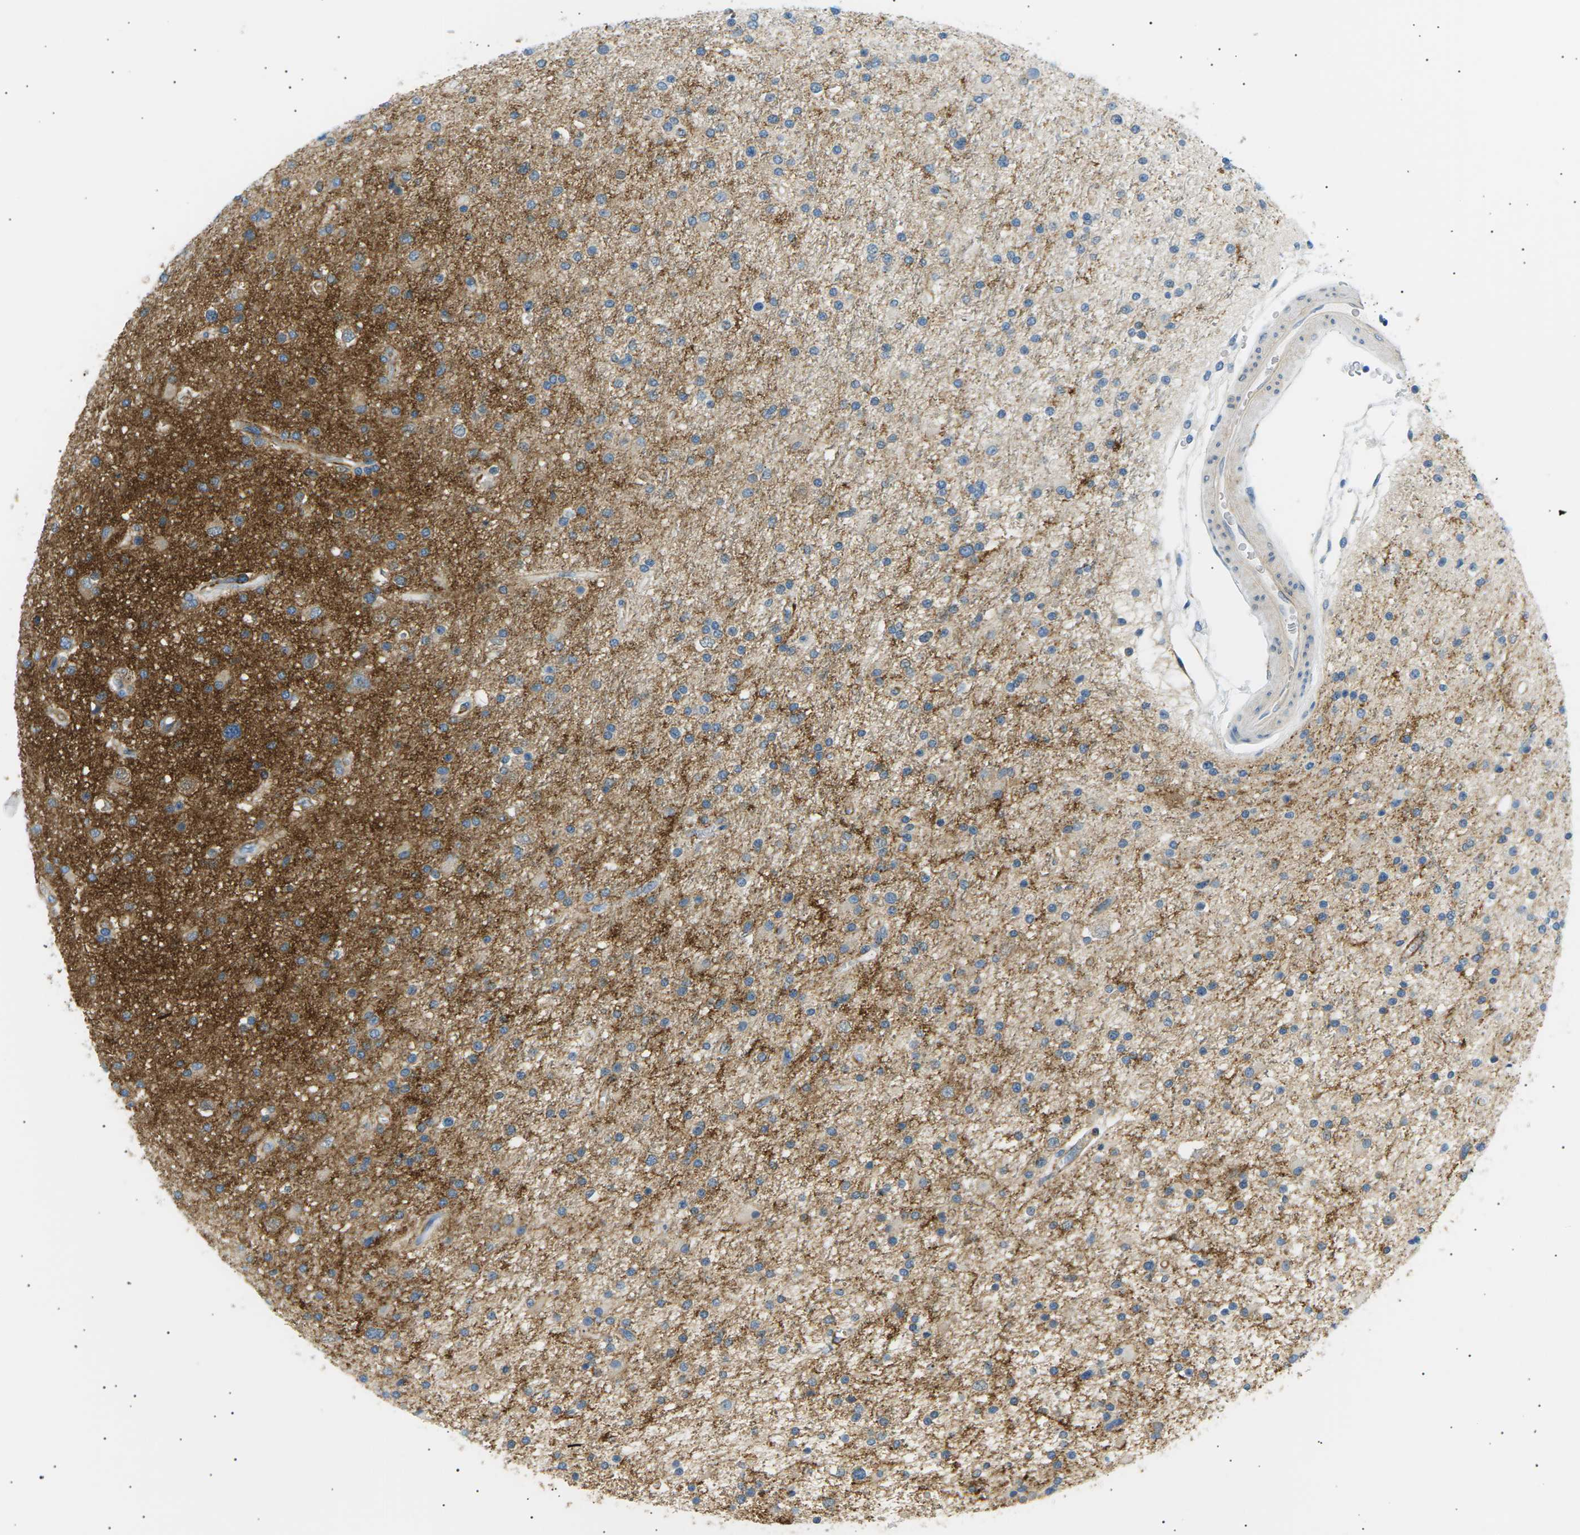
{"staining": {"intensity": "negative", "quantity": "none", "location": "none"}, "tissue": "glioma", "cell_type": "Tumor cells", "image_type": "cancer", "snomed": [{"axis": "morphology", "description": "Glioma, malignant, High grade"}, {"axis": "topography", "description": "Brain"}], "caption": "The photomicrograph exhibits no significant positivity in tumor cells of high-grade glioma (malignant).", "gene": "SEPTIN5", "patient": {"sex": "male", "age": 33}}